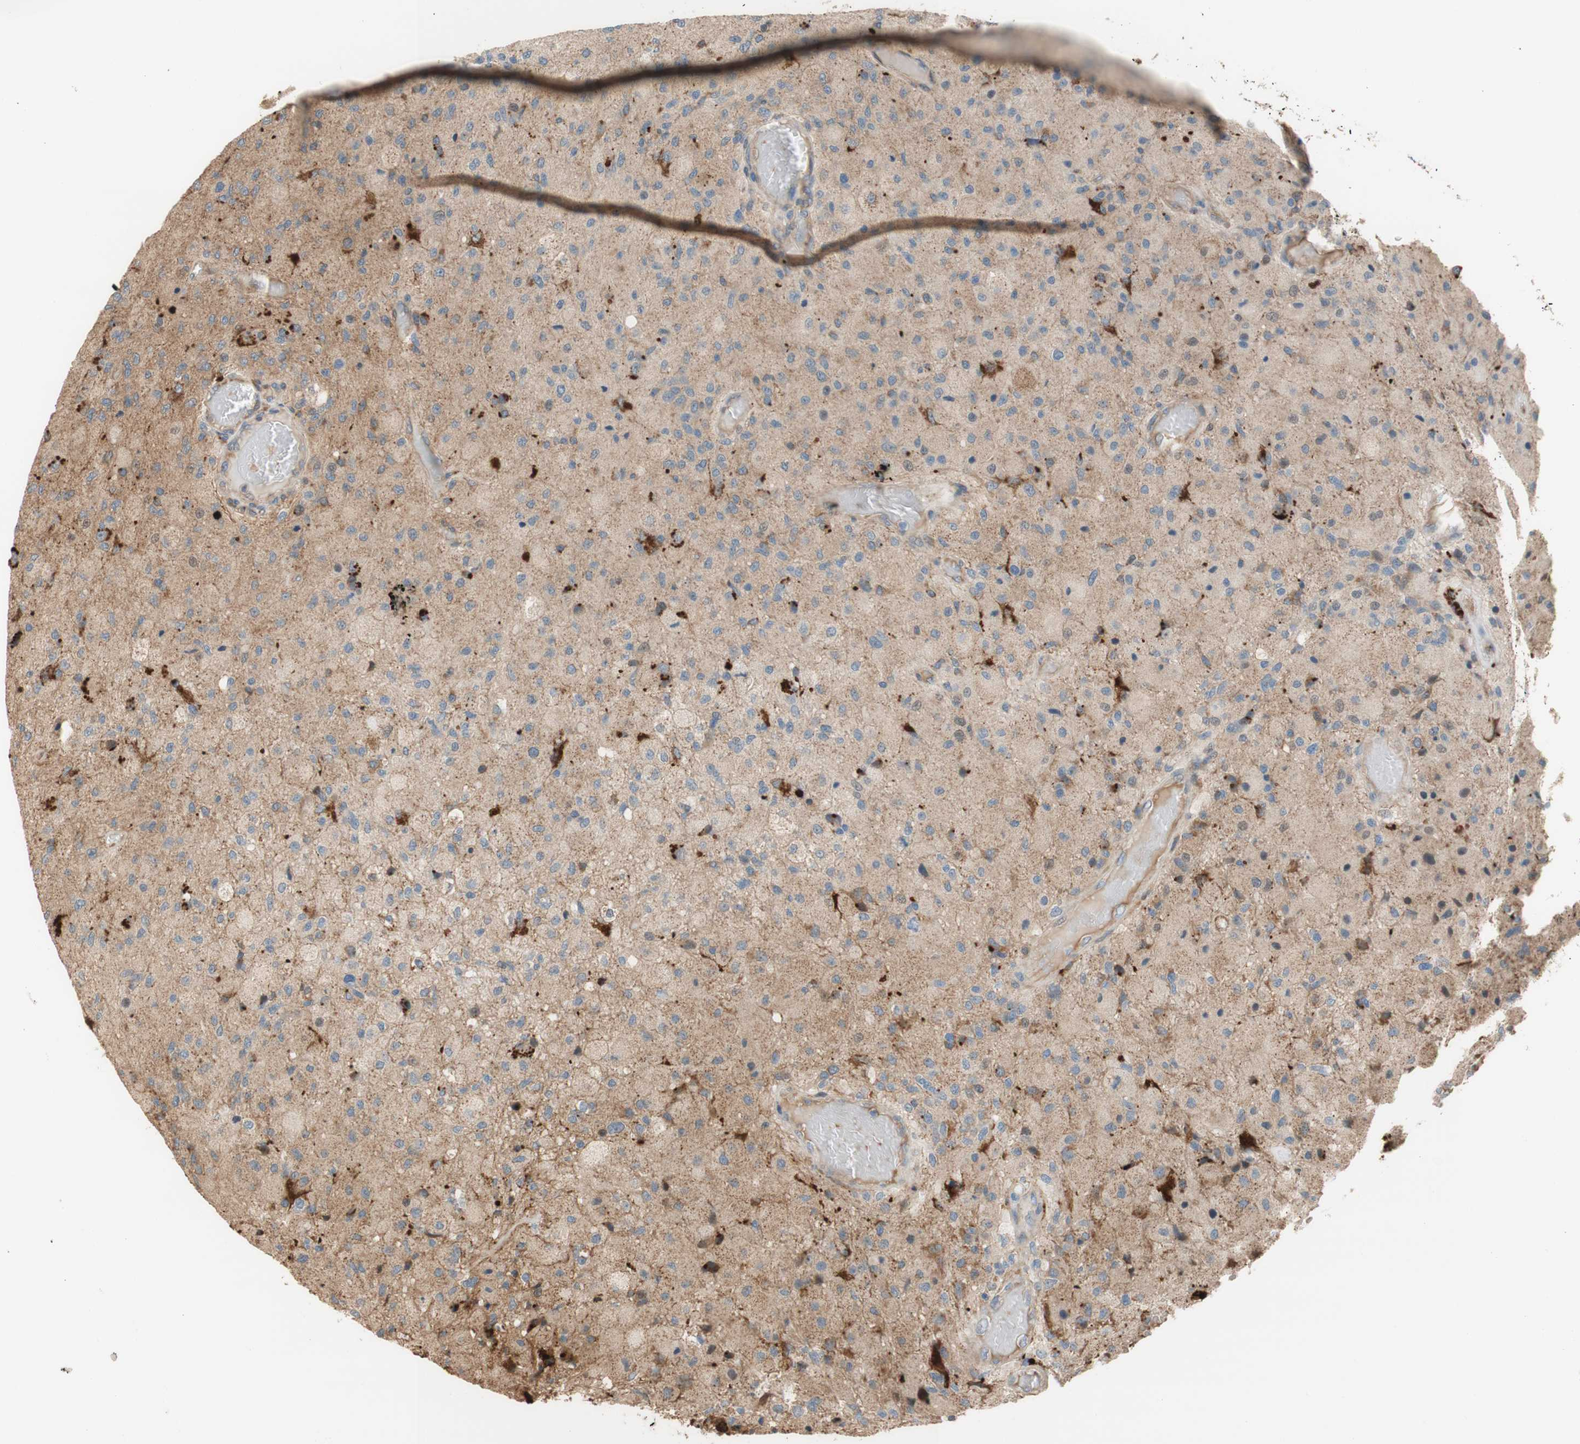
{"staining": {"intensity": "weak", "quantity": "<25%", "location": "cytoplasmic/membranous"}, "tissue": "glioma", "cell_type": "Tumor cells", "image_type": "cancer", "snomed": [{"axis": "morphology", "description": "Normal tissue, NOS"}, {"axis": "morphology", "description": "Glioma, malignant, High grade"}, {"axis": "topography", "description": "Cerebral cortex"}], "caption": "Glioma was stained to show a protein in brown. There is no significant positivity in tumor cells.", "gene": "PTPN21", "patient": {"sex": "male", "age": 77}}